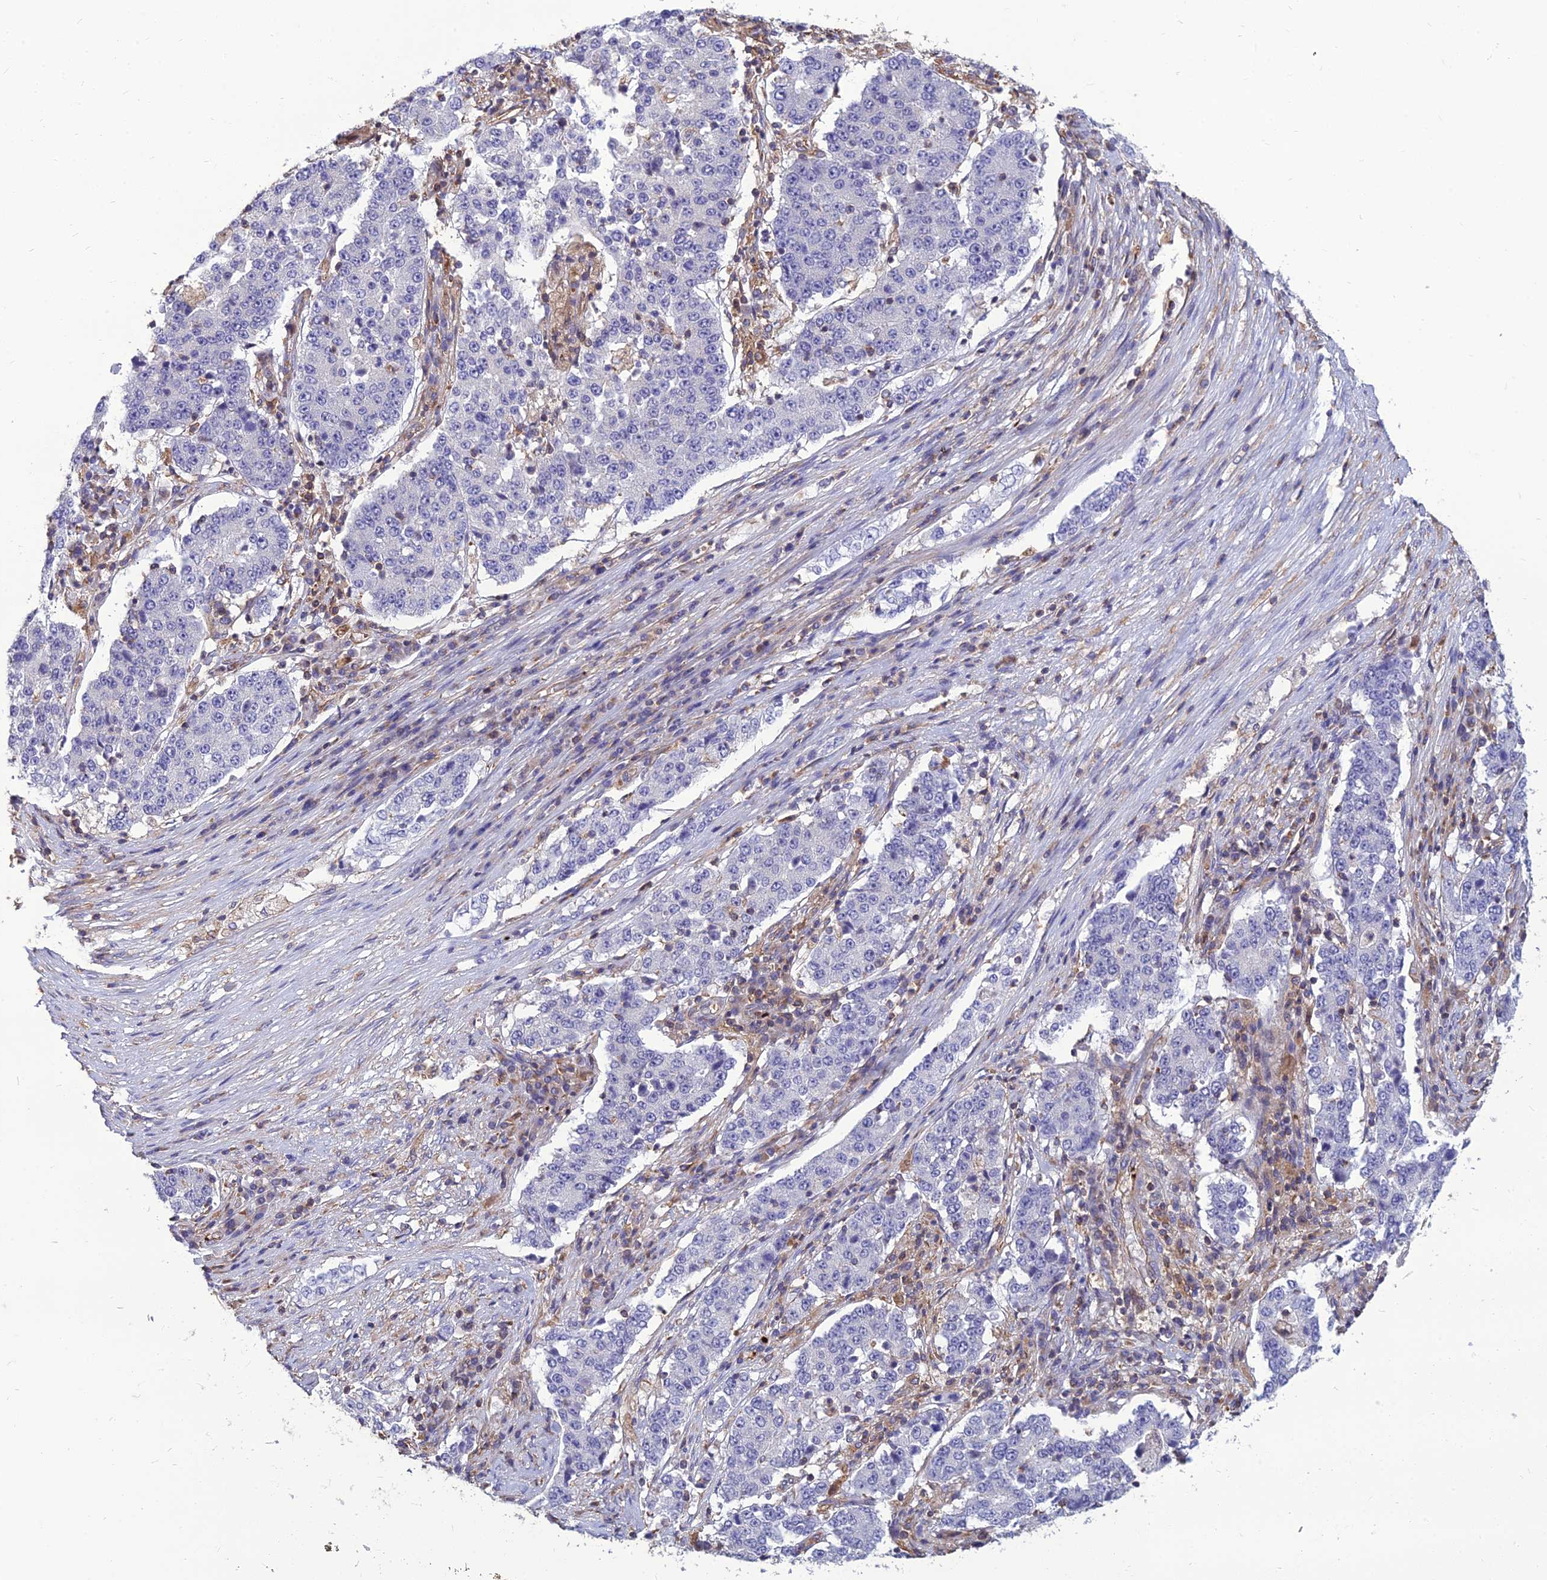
{"staining": {"intensity": "negative", "quantity": "none", "location": "none"}, "tissue": "stomach cancer", "cell_type": "Tumor cells", "image_type": "cancer", "snomed": [{"axis": "morphology", "description": "Adenocarcinoma, NOS"}, {"axis": "topography", "description": "Stomach"}], "caption": "Tumor cells show no significant protein staining in stomach cancer (adenocarcinoma).", "gene": "PSMD11", "patient": {"sex": "male", "age": 59}}